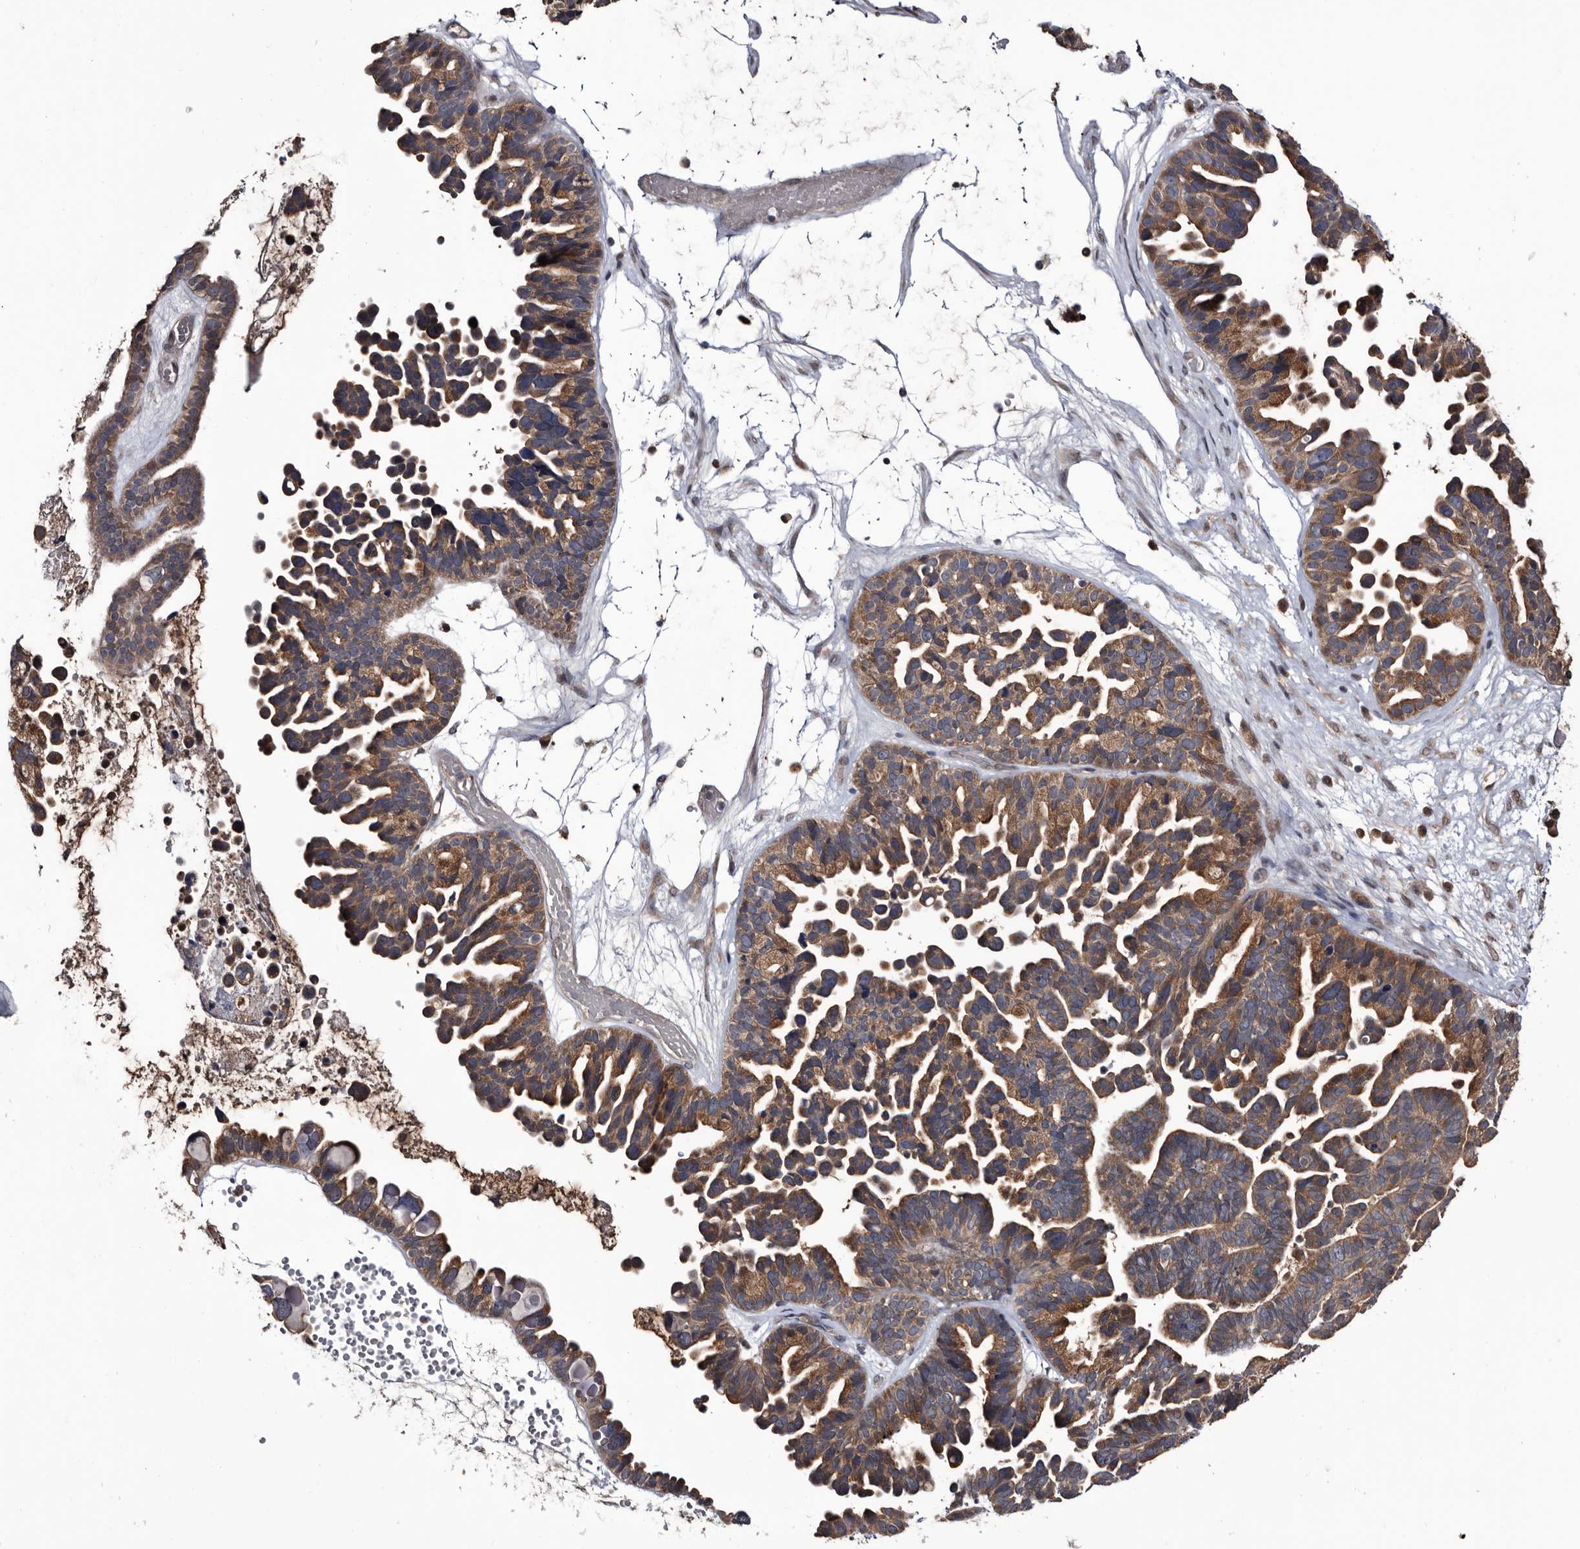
{"staining": {"intensity": "strong", "quantity": ">75%", "location": "cytoplasmic/membranous"}, "tissue": "ovarian cancer", "cell_type": "Tumor cells", "image_type": "cancer", "snomed": [{"axis": "morphology", "description": "Cystadenocarcinoma, serous, NOS"}, {"axis": "topography", "description": "Ovary"}], "caption": "A high-resolution photomicrograph shows immunohistochemistry staining of ovarian cancer, which demonstrates strong cytoplasmic/membranous positivity in approximately >75% of tumor cells. (Stains: DAB in brown, nuclei in blue, Microscopy: brightfield microscopy at high magnification).", "gene": "TTI2", "patient": {"sex": "female", "age": 56}}